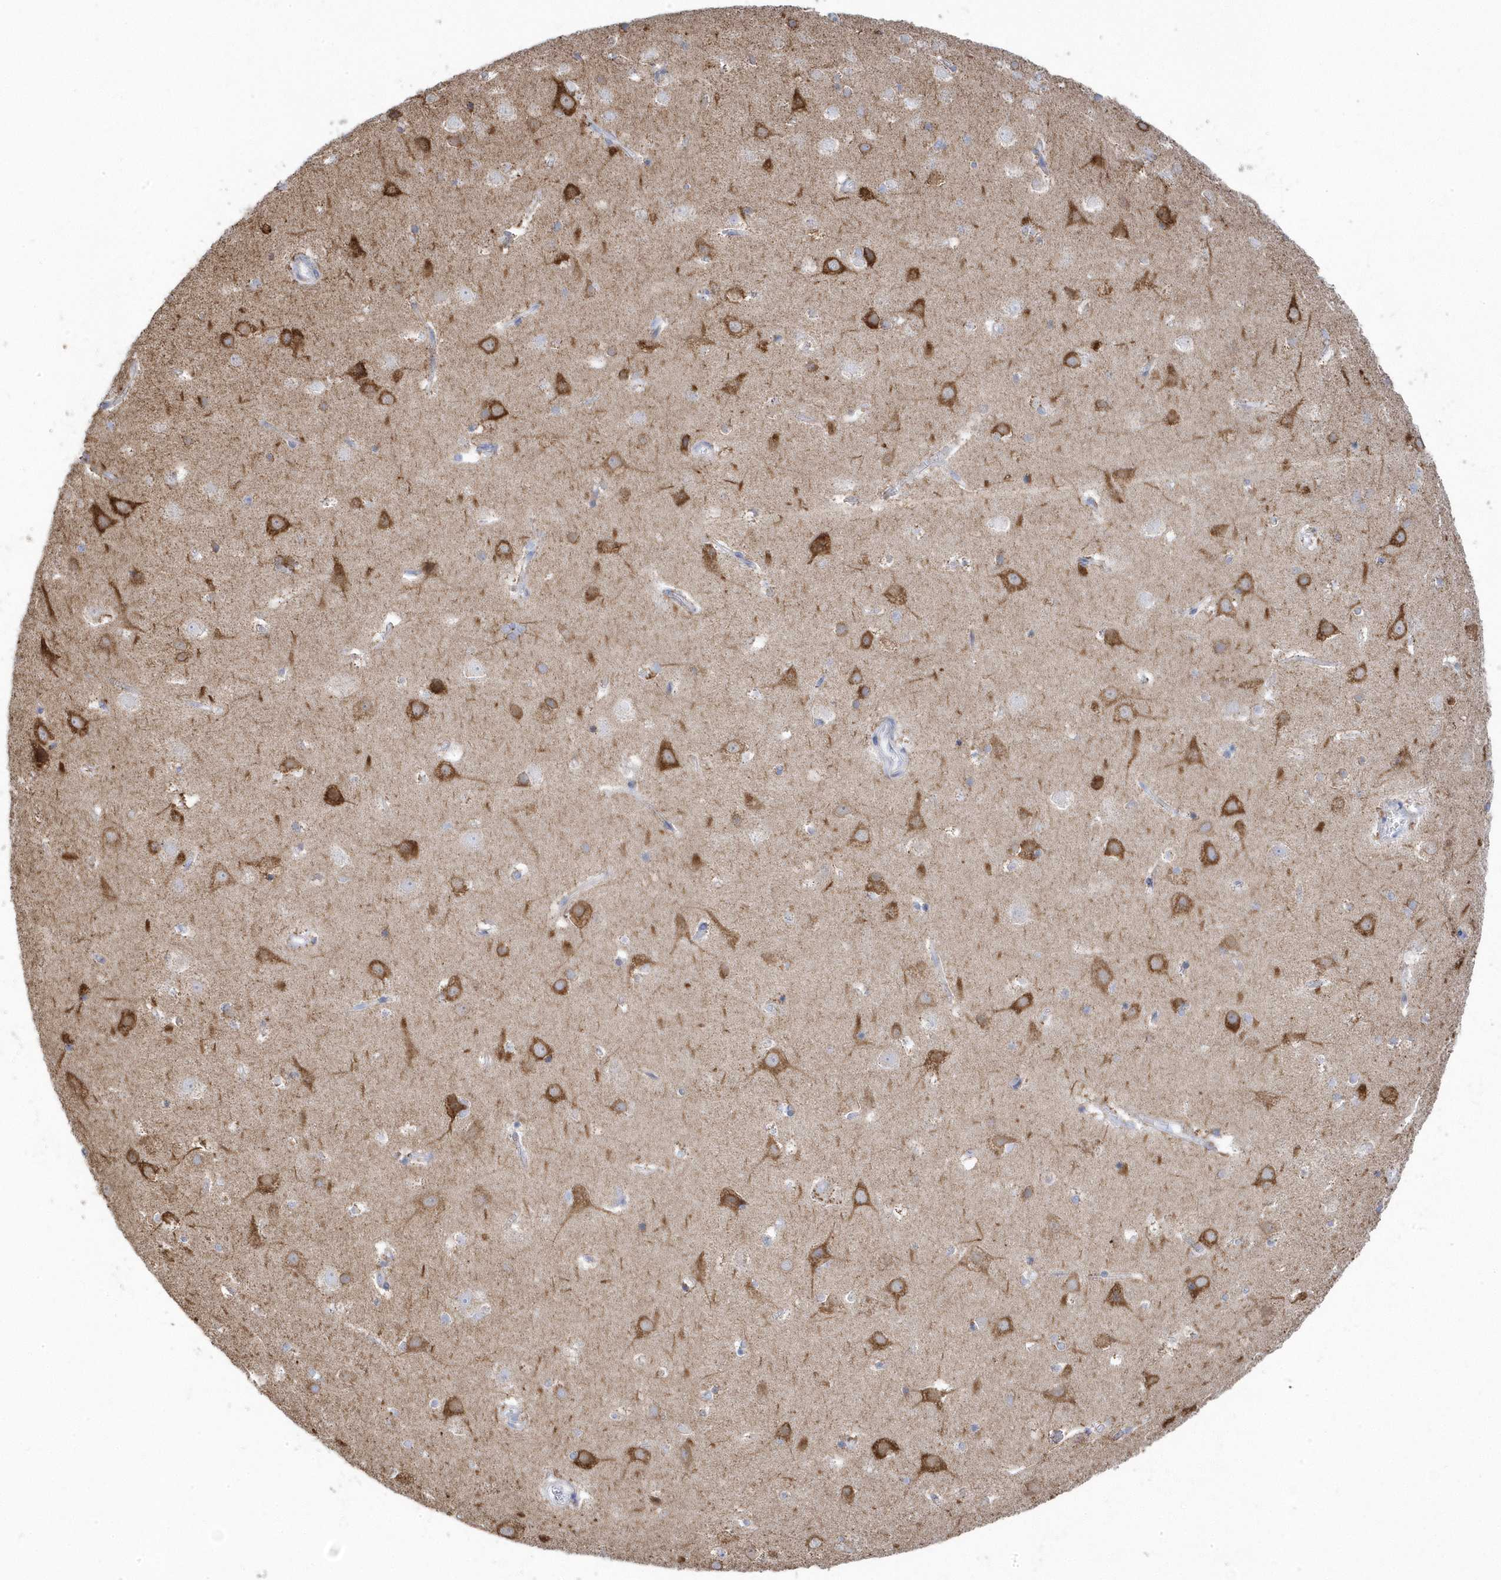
{"staining": {"intensity": "moderate", "quantity": "<25%", "location": "cytoplasmic/membranous"}, "tissue": "cerebral cortex", "cell_type": "Endothelial cells", "image_type": "normal", "snomed": [{"axis": "morphology", "description": "Normal tissue, NOS"}, {"axis": "topography", "description": "Cerebral cortex"}], "caption": "Protein expression analysis of unremarkable human cerebral cortex reveals moderate cytoplasmic/membranous positivity in about <25% of endothelial cells. Ihc stains the protein of interest in brown and the nuclei are stained blue.", "gene": "GTPBP8", "patient": {"sex": "male", "age": 54}}